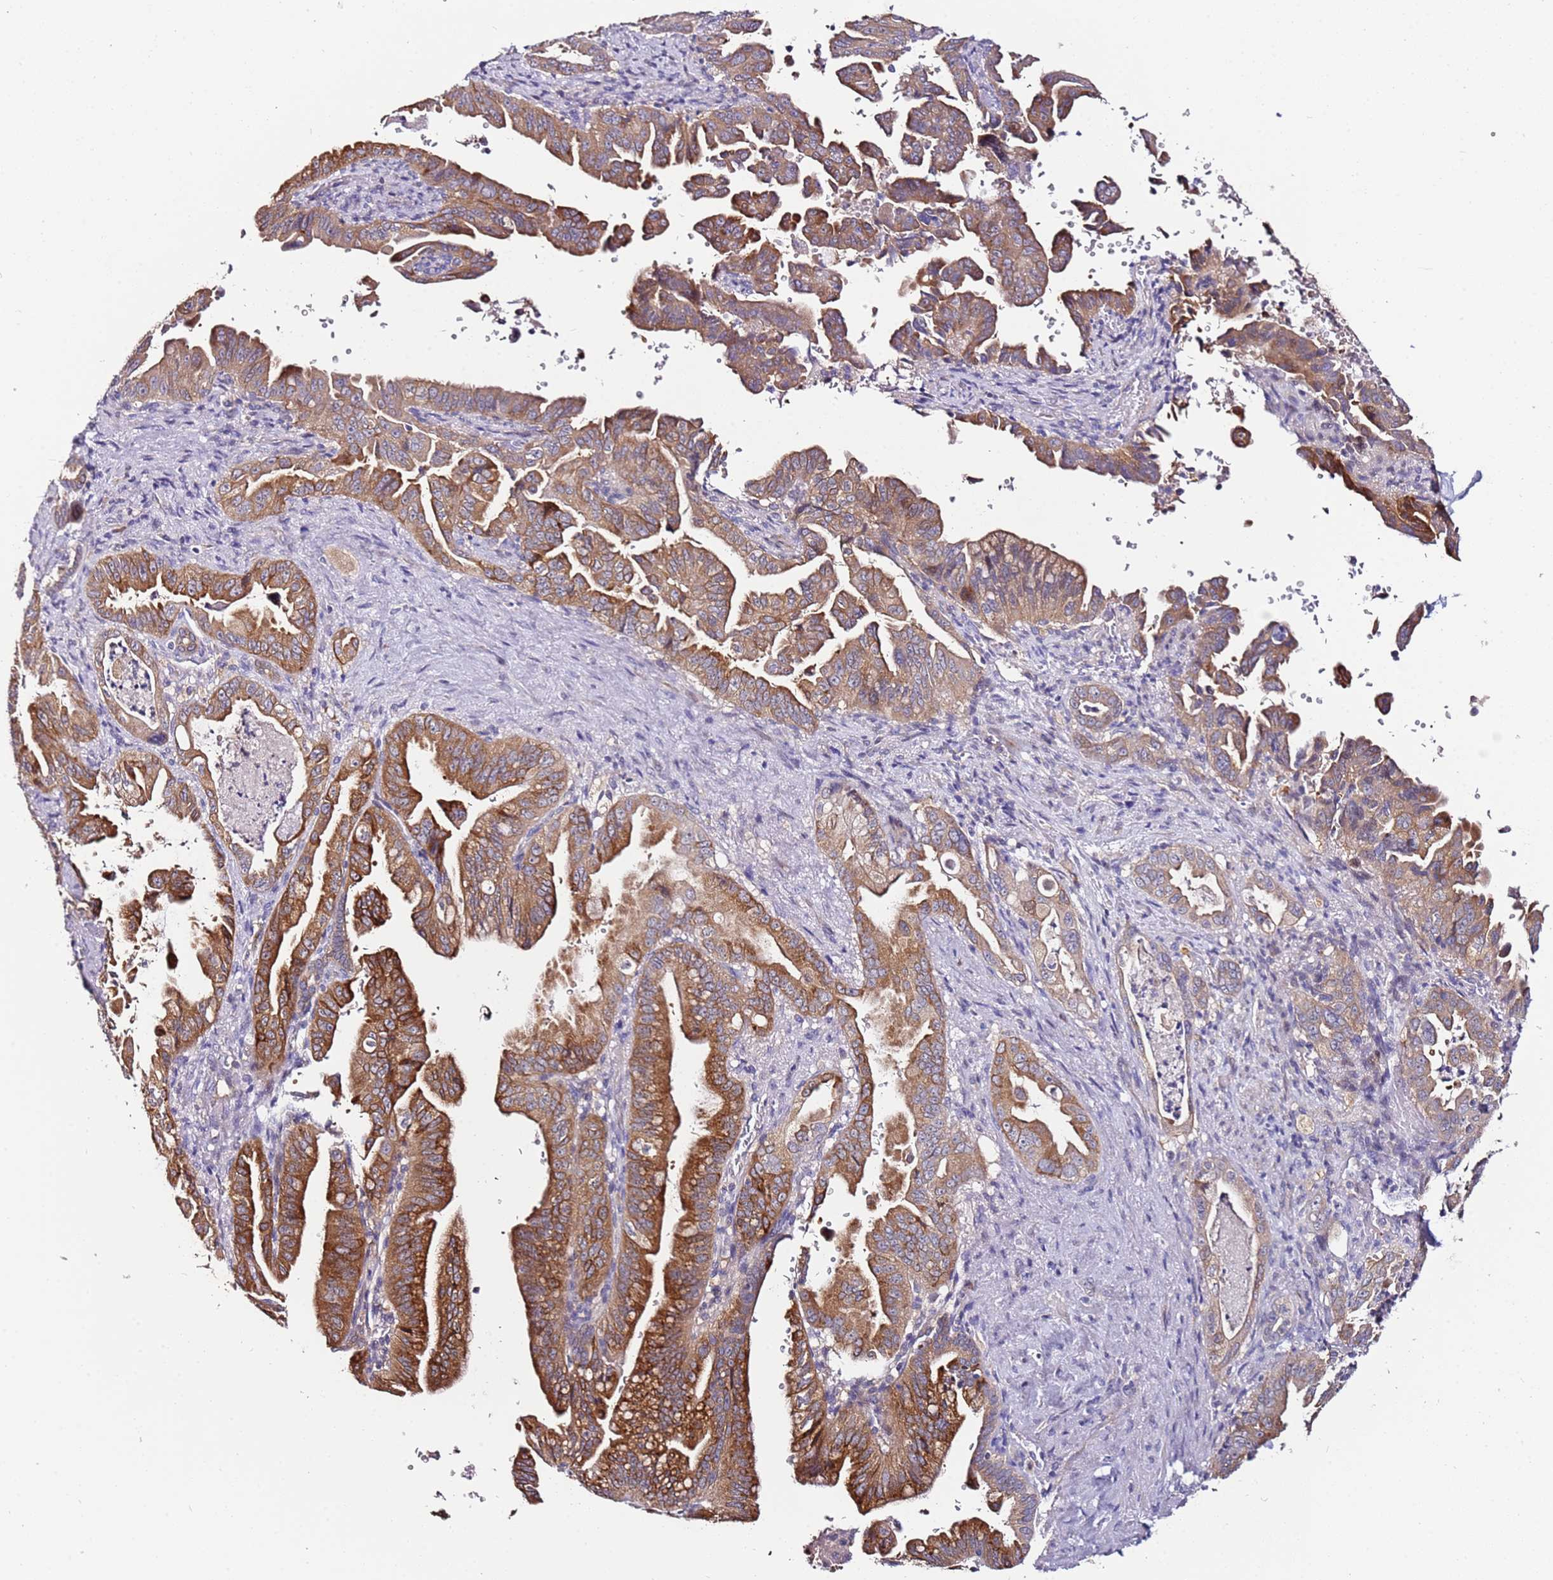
{"staining": {"intensity": "moderate", "quantity": ">75%", "location": "cytoplasmic/membranous"}, "tissue": "pancreatic cancer", "cell_type": "Tumor cells", "image_type": "cancer", "snomed": [{"axis": "morphology", "description": "Adenocarcinoma, NOS"}, {"axis": "topography", "description": "Pancreas"}], "caption": "Immunohistochemistry (IHC) micrograph of pancreatic adenocarcinoma stained for a protein (brown), which displays medium levels of moderate cytoplasmic/membranous staining in about >75% of tumor cells.", "gene": "SRRM5", "patient": {"sex": "male", "age": 70}}